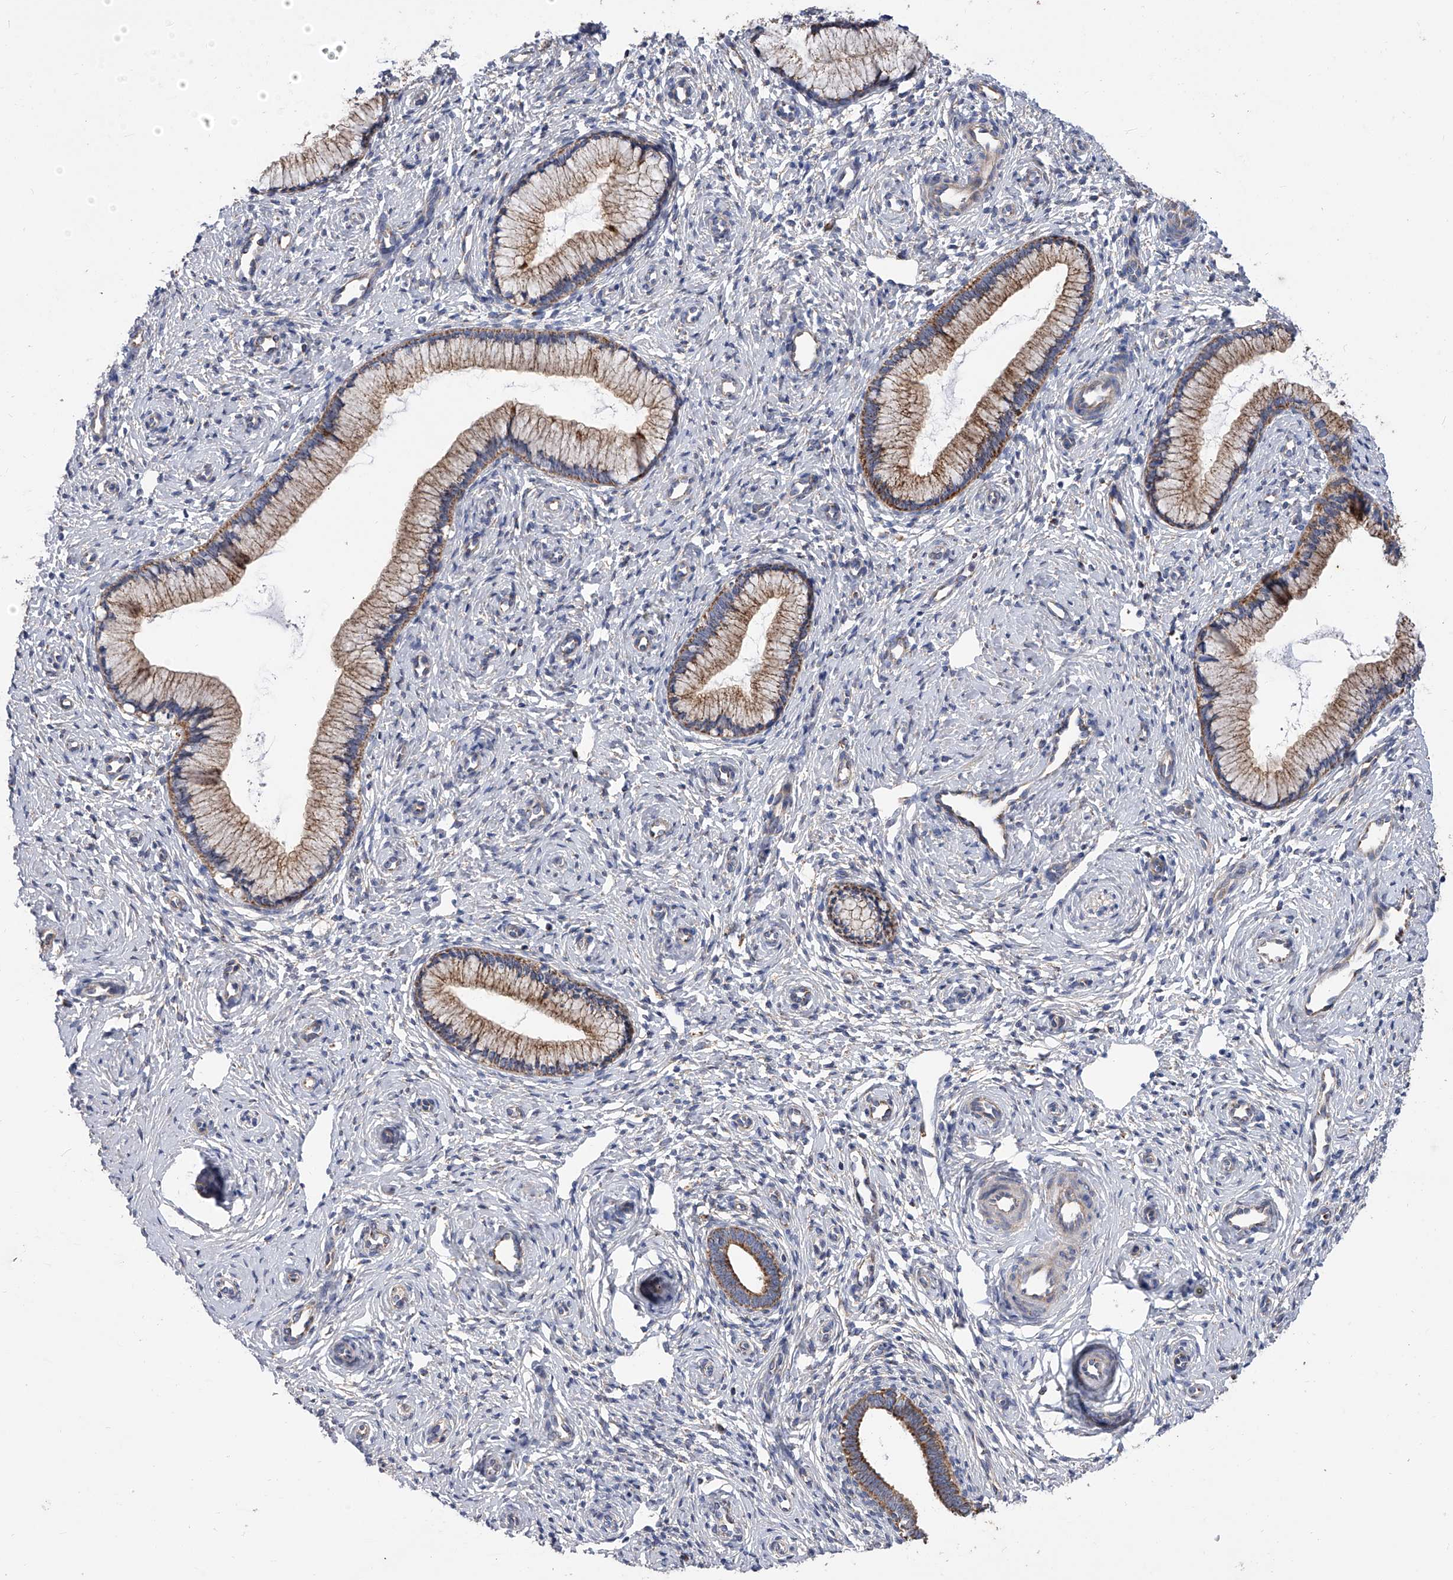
{"staining": {"intensity": "moderate", "quantity": ">75%", "location": "cytoplasmic/membranous"}, "tissue": "cervix", "cell_type": "Glandular cells", "image_type": "normal", "snomed": [{"axis": "morphology", "description": "Normal tissue, NOS"}, {"axis": "topography", "description": "Cervix"}], "caption": "This photomicrograph demonstrates immunohistochemistry (IHC) staining of benign human cervix, with medium moderate cytoplasmic/membranous expression in about >75% of glandular cells.", "gene": "PDSS2", "patient": {"sex": "female", "age": 27}}